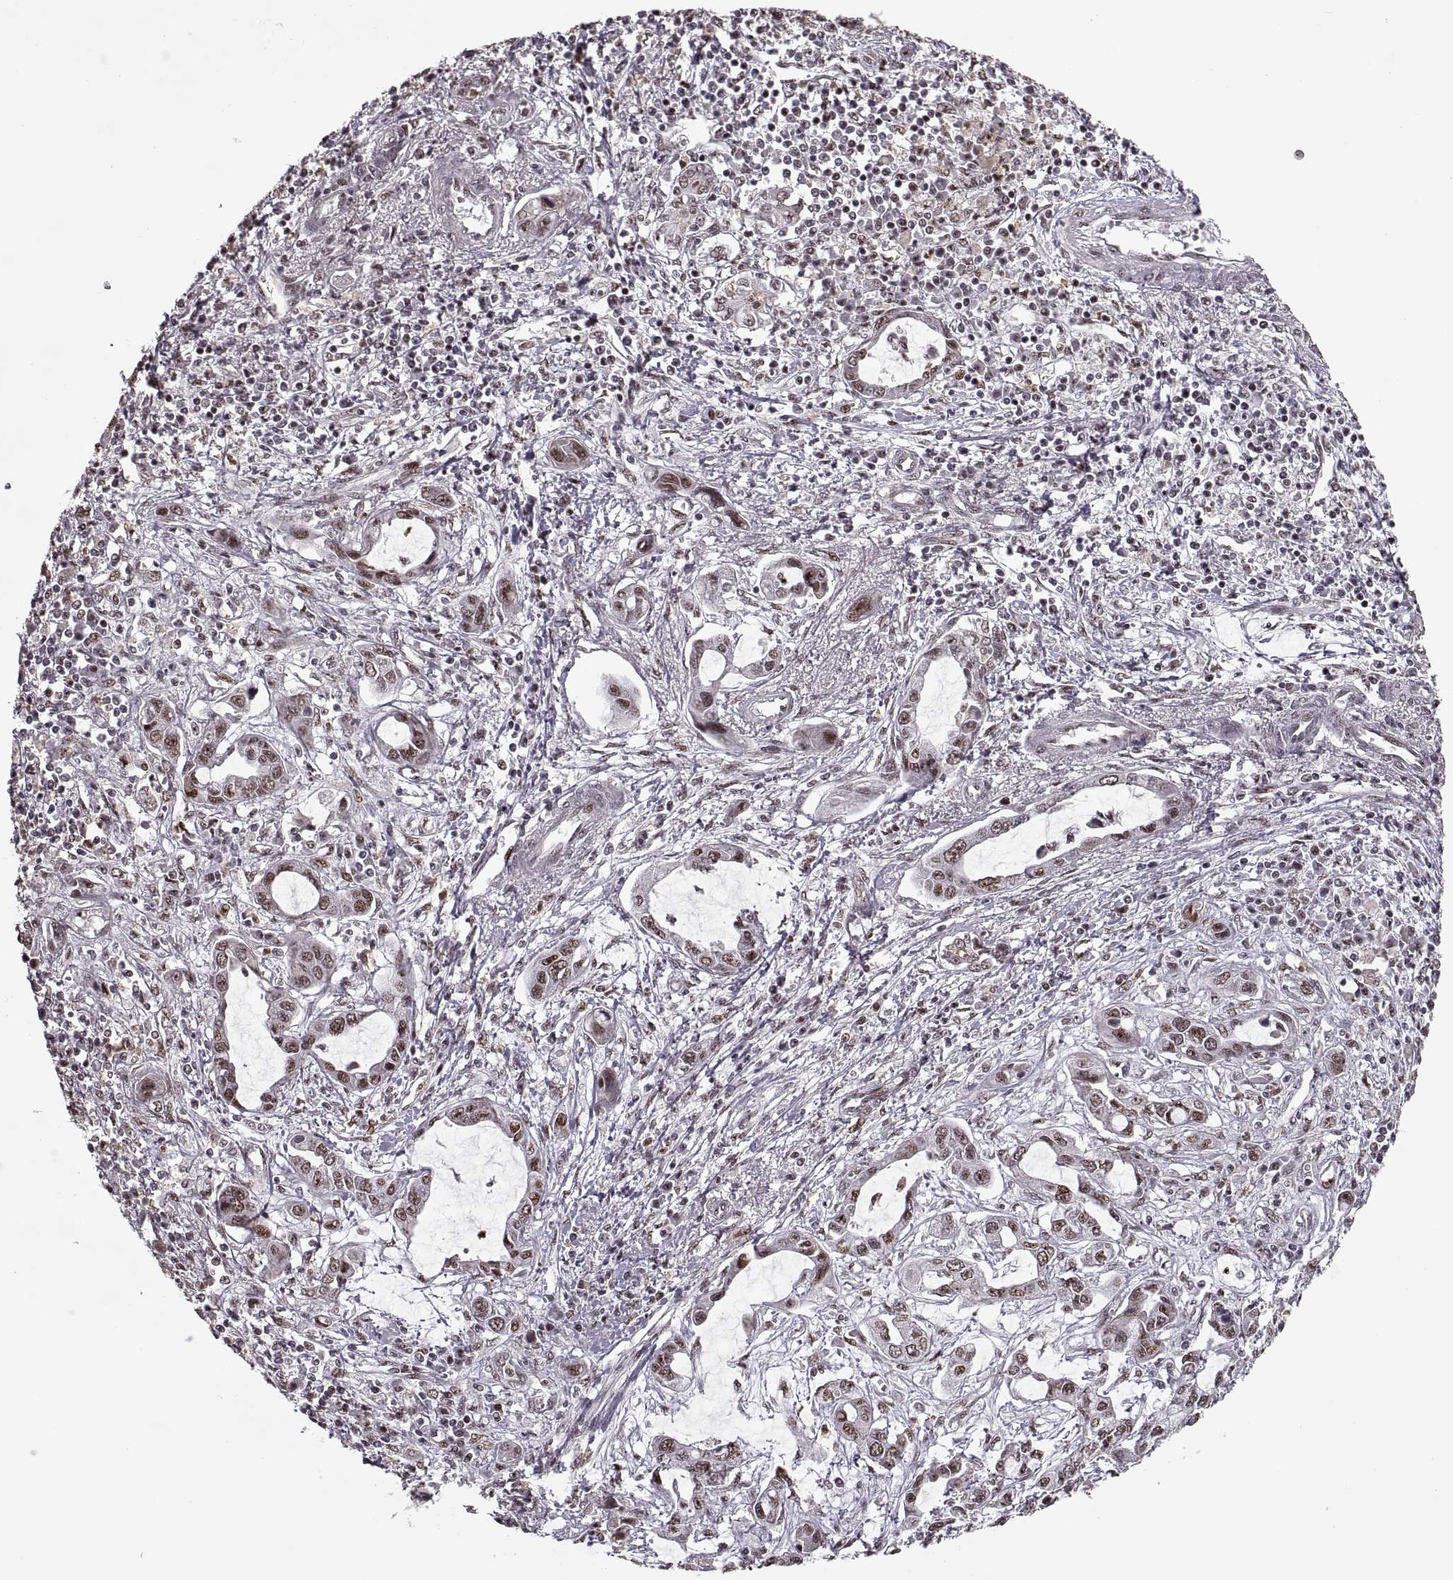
{"staining": {"intensity": "weak", "quantity": "<25%", "location": "nuclear"}, "tissue": "liver cancer", "cell_type": "Tumor cells", "image_type": "cancer", "snomed": [{"axis": "morphology", "description": "Cholangiocarcinoma"}, {"axis": "topography", "description": "Liver"}], "caption": "Immunohistochemistry micrograph of neoplastic tissue: human liver cancer (cholangiocarcinoma) stained with DAB exhibits no significant protein positivity in tumor cells.", "gene": "PALS1", "patient": {"sex": "male", "age": 58}}